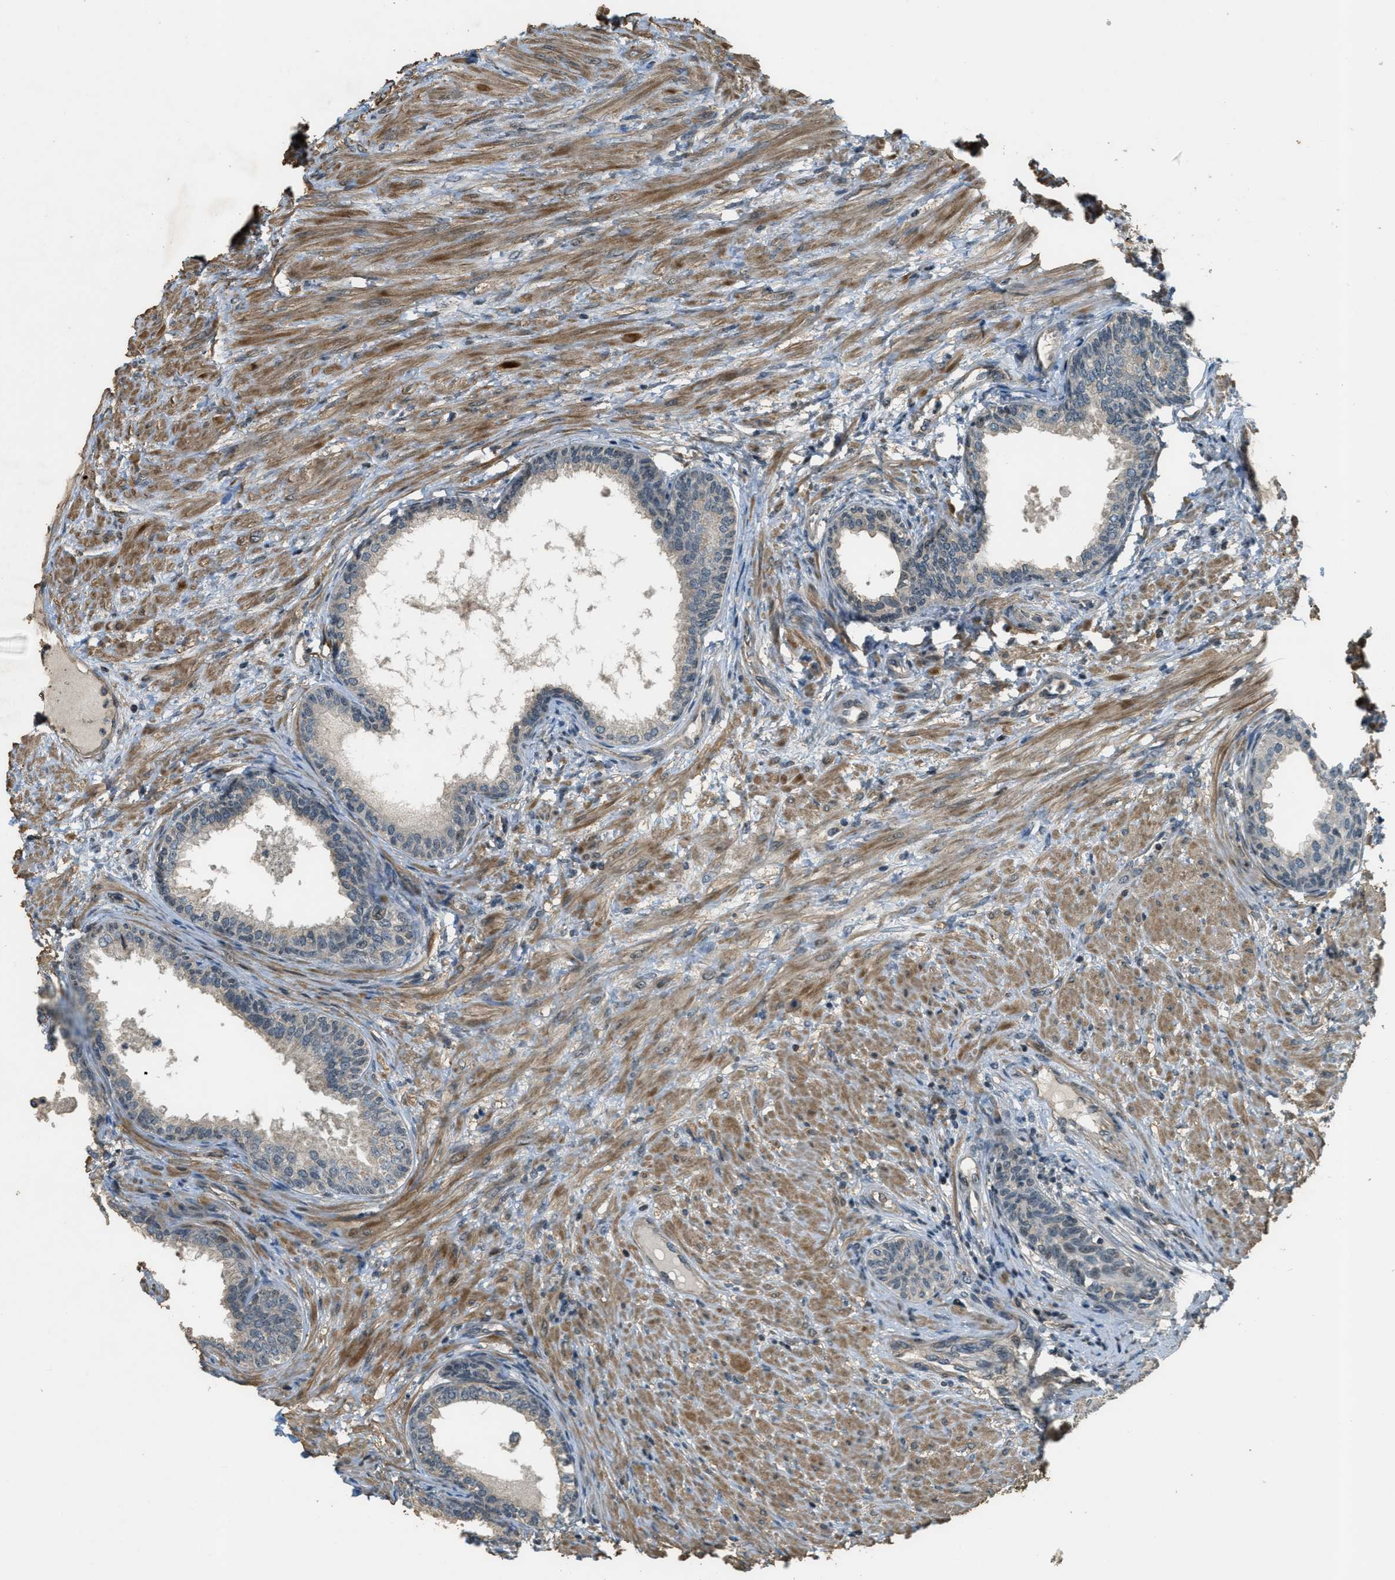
{"staining": {"intensity": "weak", "quantity": "25%-75%", "location": "cytoplasmic/membranous"}, "tissue": "prostate", "cell_type": "Glandular cells", "image_type": "normal", "snomed": [{"axis": "morphology", "description": "Normal tissue, NOS"}, {"axis": "topography", "description": "Prostate"}], "caption": "This micrograph reveals immunohistochemistry (IHC) staining of unremarkable human prostate, with low weak cytoplasmic/membranous positivity in approximately 25%-75% of glandular cells.", "gene": "MED21", "patient": {"sex": "male", "age": 76}}